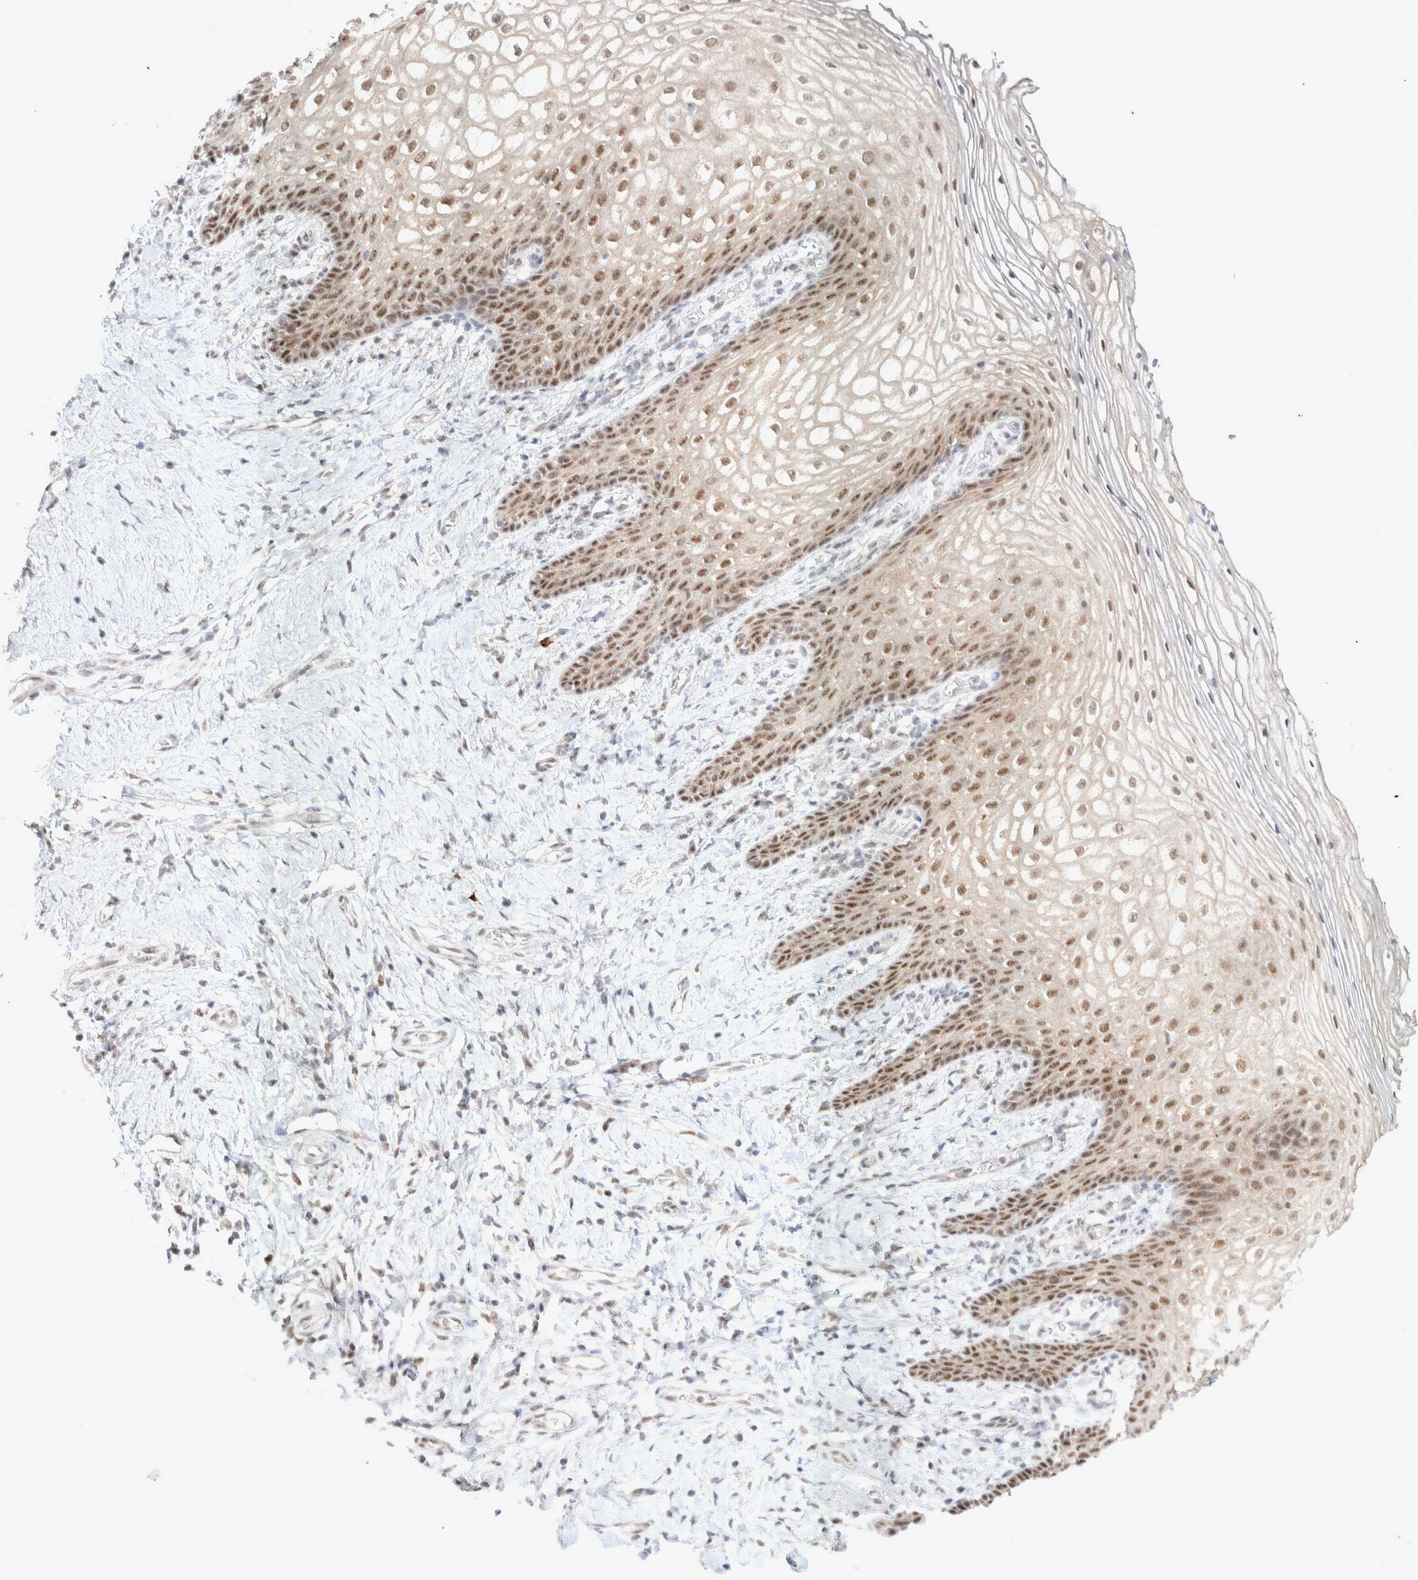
{"staining": {"intensity": "moderate", "quantity": ">75%", "location": "nuclear"}, "tissue": "vagina", "cell_type": "Squamous epithelial cells", "image_type": "normal", "snomed": [{"axis": "morphology", "description": "Normal tissue, NOS"}, {"axis": "topography", "description": "Vagina"}], "caption": "Immunohistochemistry of benign vagina demonstrates medium levels of moderate nuclear staining in about >75% of squamous epithelial cells. The protein of interest is shown in brown color, while the nuclei are stained blue.", "gene": "TRMT12", "patient": {"sex": "female", "age": 60}}